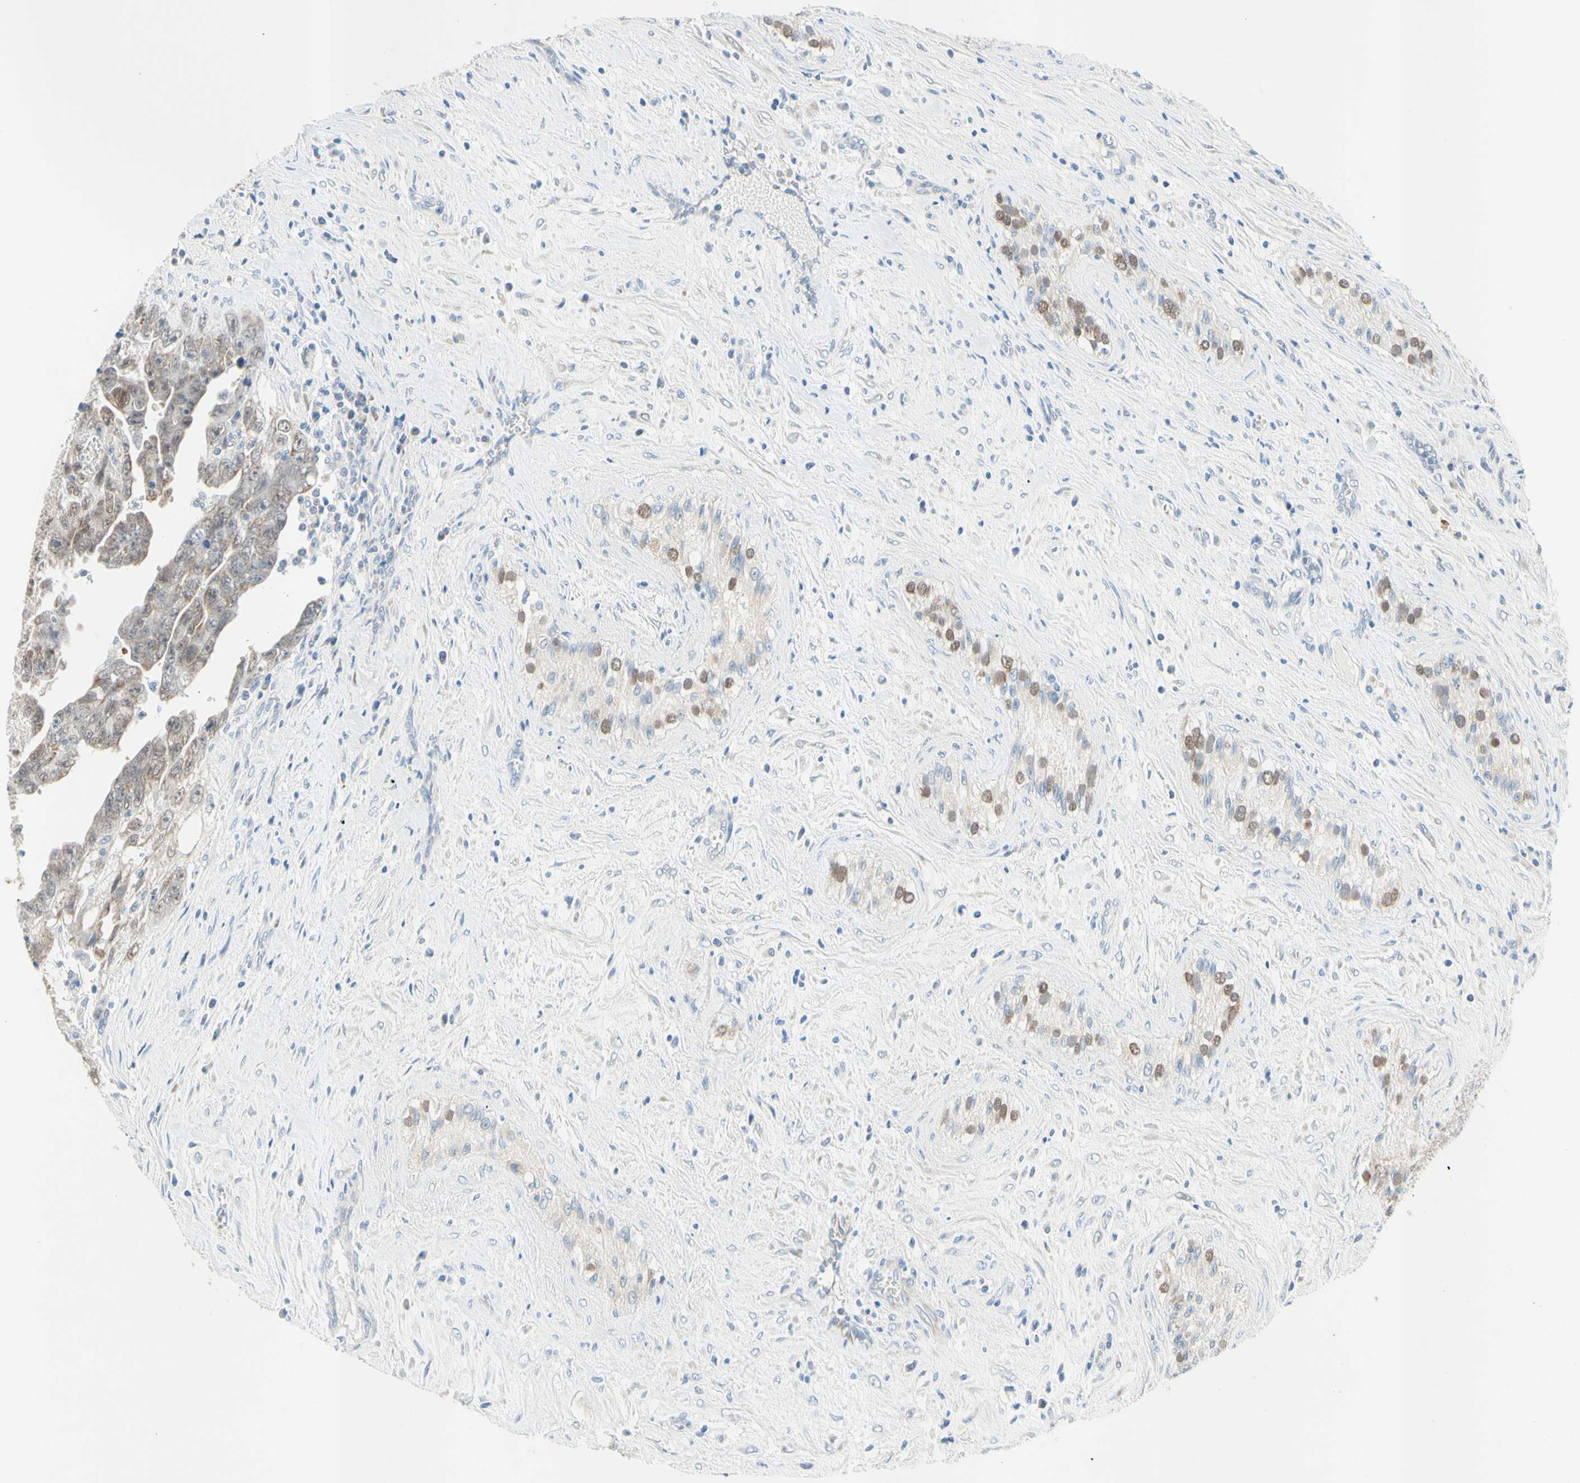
{"staining": {"intensity": "weak", "quantity": ">75%", "location": "cytoplasmic/membranous"}, "tissue": "testis cancer", "cell_type": "Tumor cells", "image_type": "cancer", "snomed": [{"axis": "morphology", "description": "Carcinoma, Embryonal, NOS"}, {"axis": "topography", "description": "Testis"}], "caption": "This is a photomicrograph of immunohistochemistry staining of testis cancer (embryonal carcinoma), which shows weak positivity in the cytoplasmic/membranous of tumor cells.", "gene": "MFF", "patient": {"sex": "male", "age": 28}}